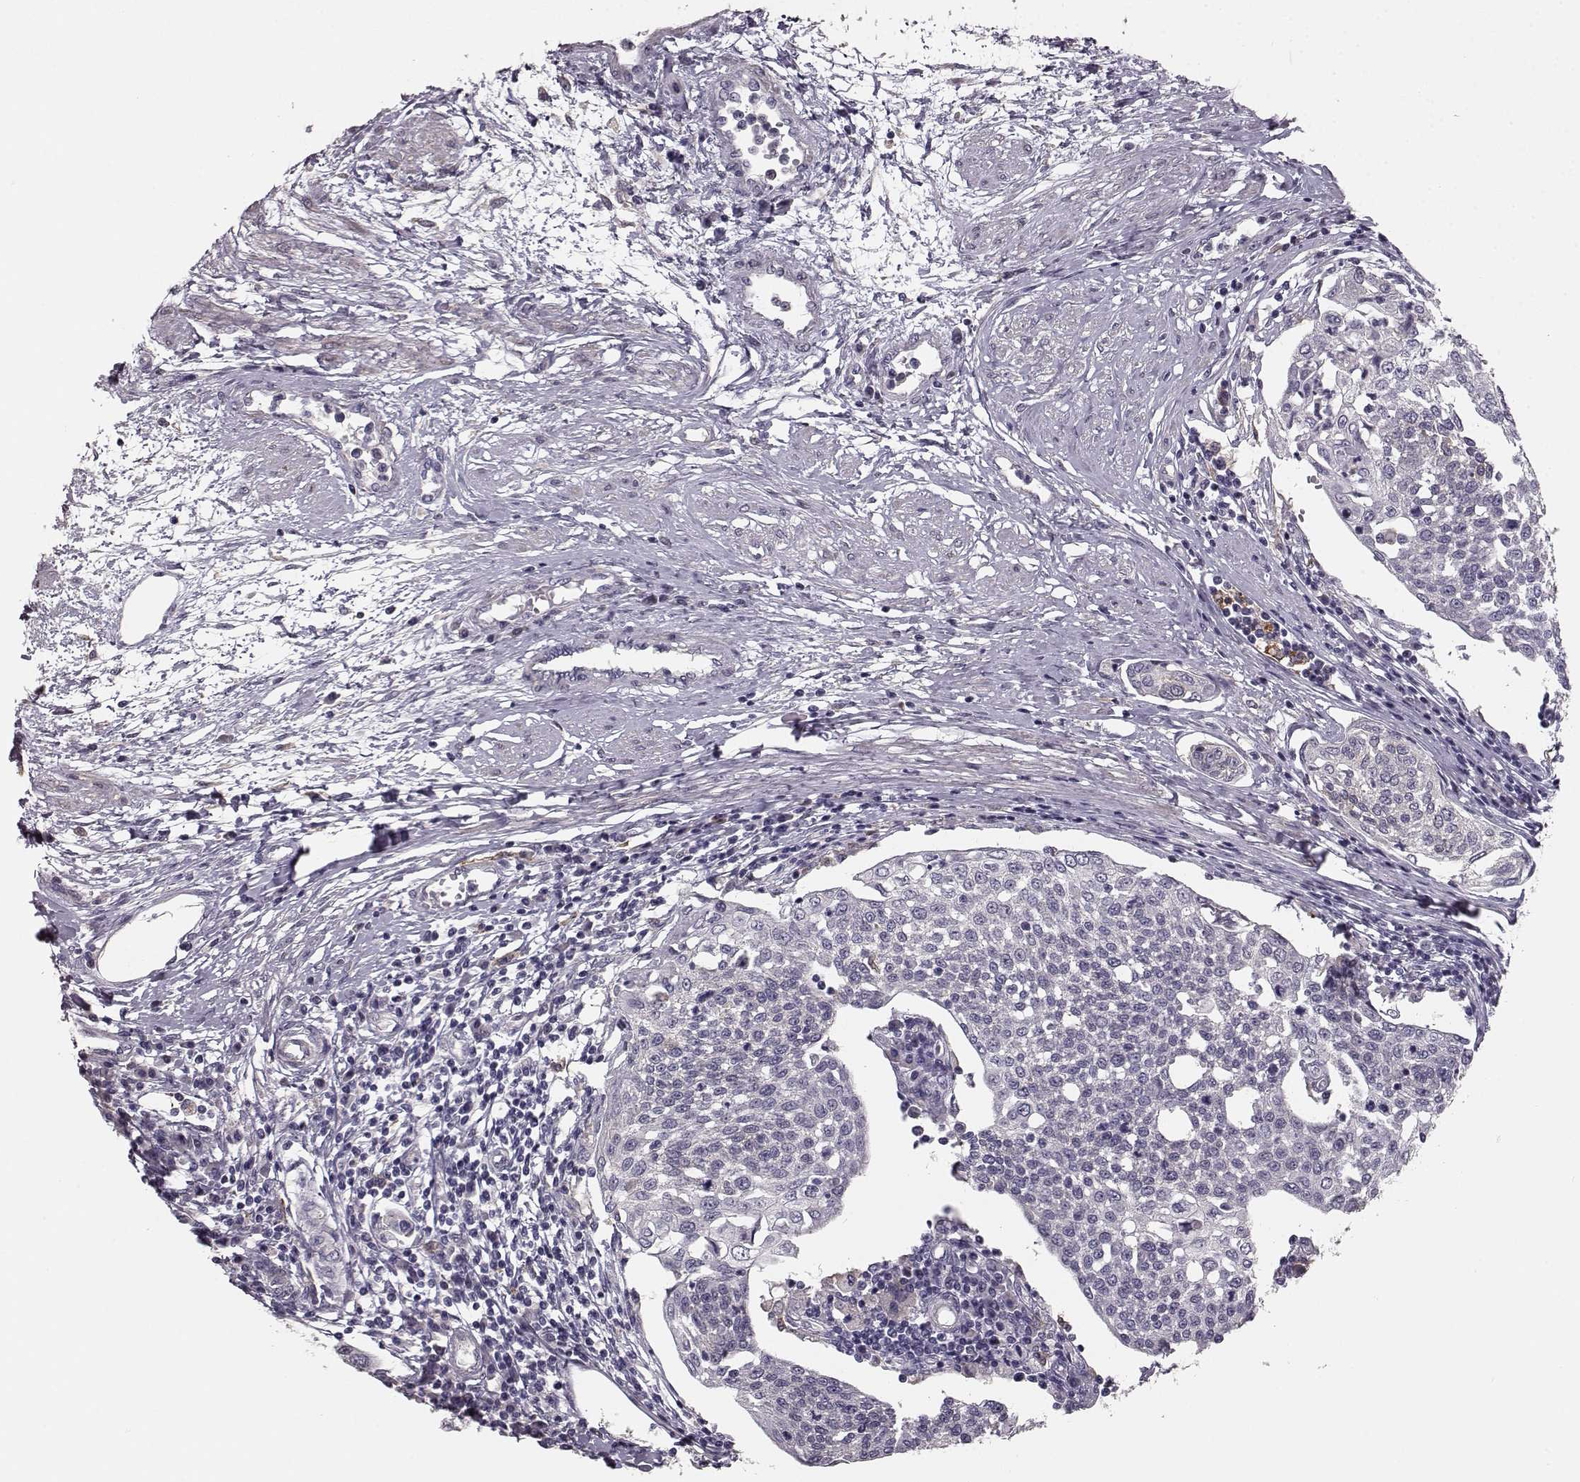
{"staining": {"intensity": "negative", "quantity": "none", "location": "none"}, "tissue": "cervical cancer", "cell_type": "Tumor cells", "image_type": "cancer", "snomed": [{"axis": "morphology", "description": "Squamous cell carcinoma, NOS"}, {"axis": "topography", "description": "Cervix"}], "caption": "This is an immunohistochemistry (IHC) histopathology image of human cervical squamous cell carcinoma. There is no expression in tumor cells.", "gene": "GPR50", "patient": {"sex": "female", "age": 34}}